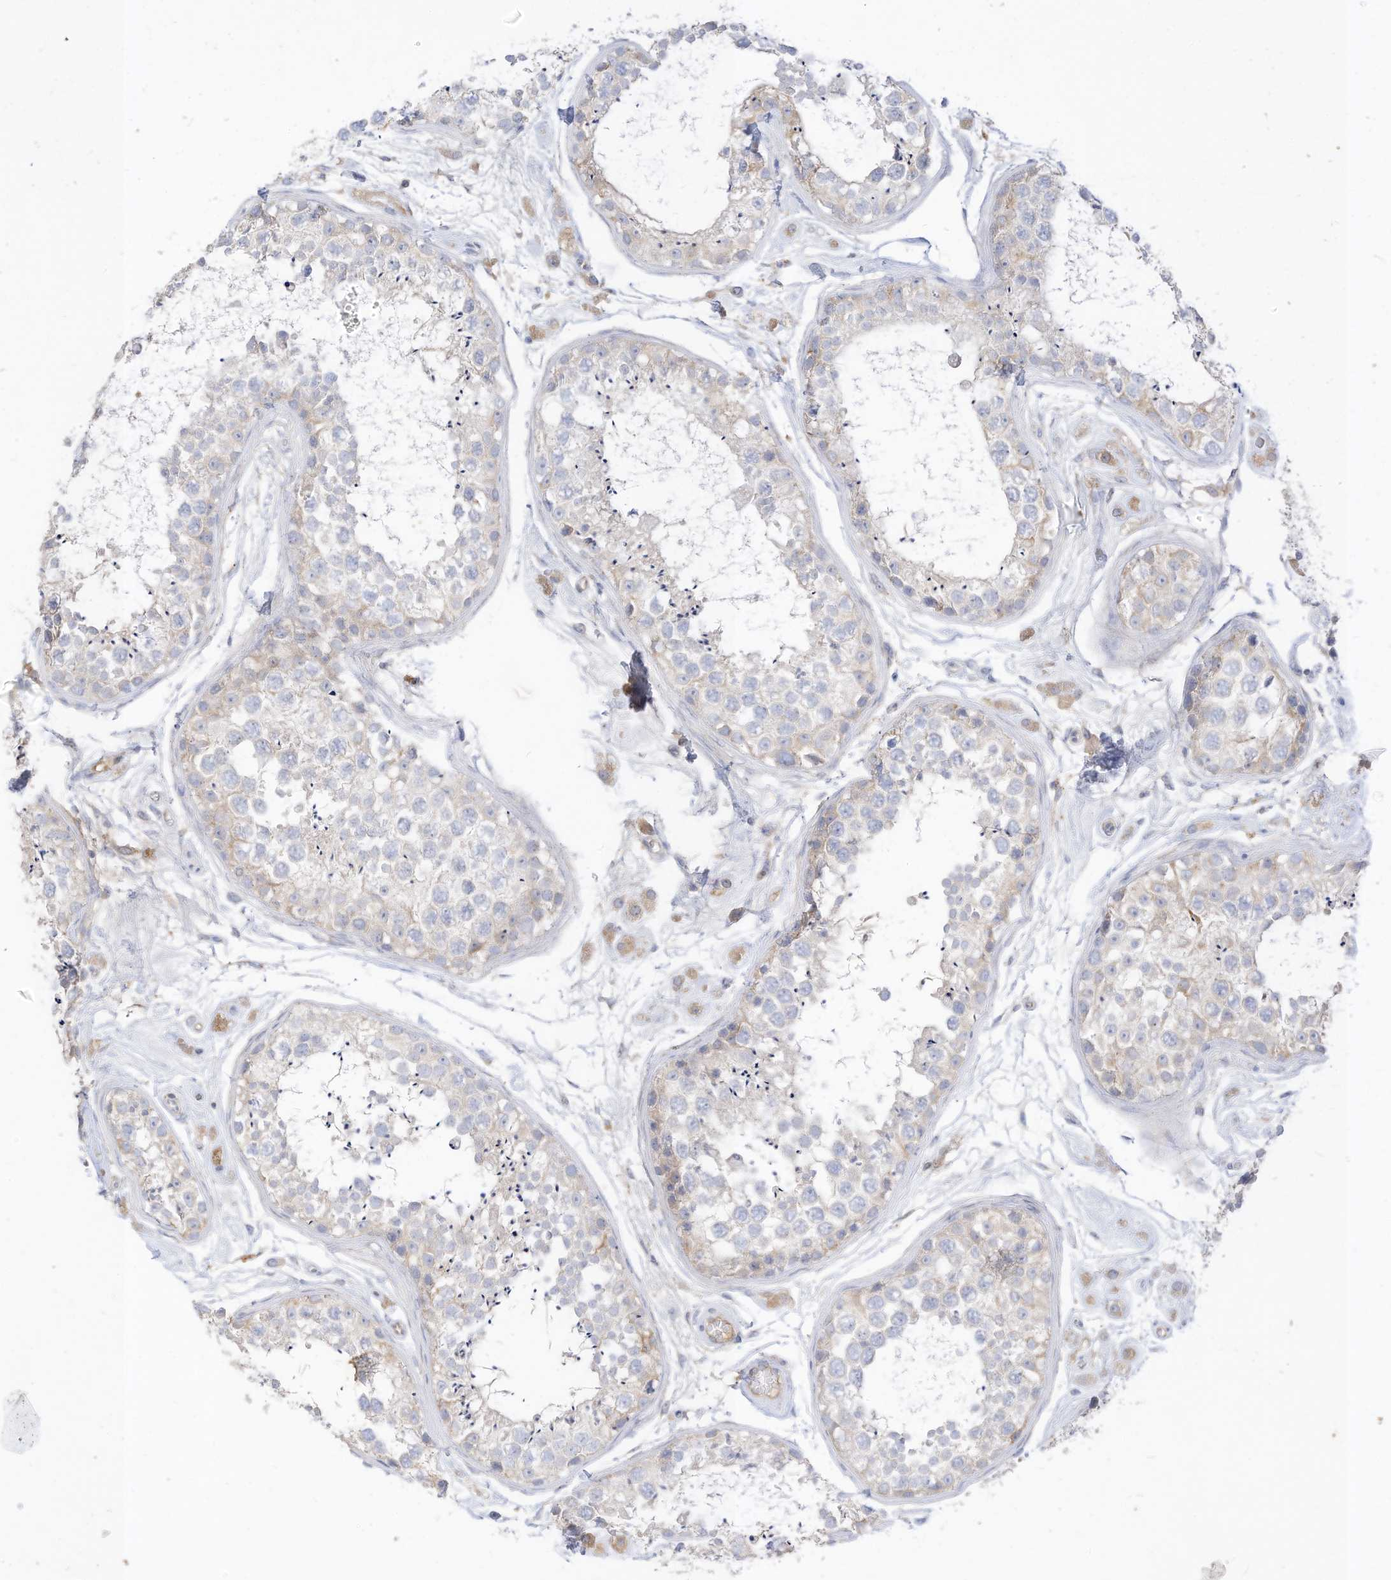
{"staining": {"intensity": "weak", "quantity": "<25%", "location": "cytoplasmic/membranous"}, "tissue": "testis", "cell_type": "Cells in seminiferous ducts", "image_type": "normal", "snomed": [{"axis": "morphology", "description": "Normal tissue, NOS"}, {"axis": "topography", "description": "Testis"}], "caption": "An IHC micrograph of benign testis is shown. There is no staining in cells in seminiferous ducts of testis. (Immunohistochemistry, brightfield microscopy, high magnification).", "gene": "RASA2", "patient": {"sex": "male", "age": 25}}